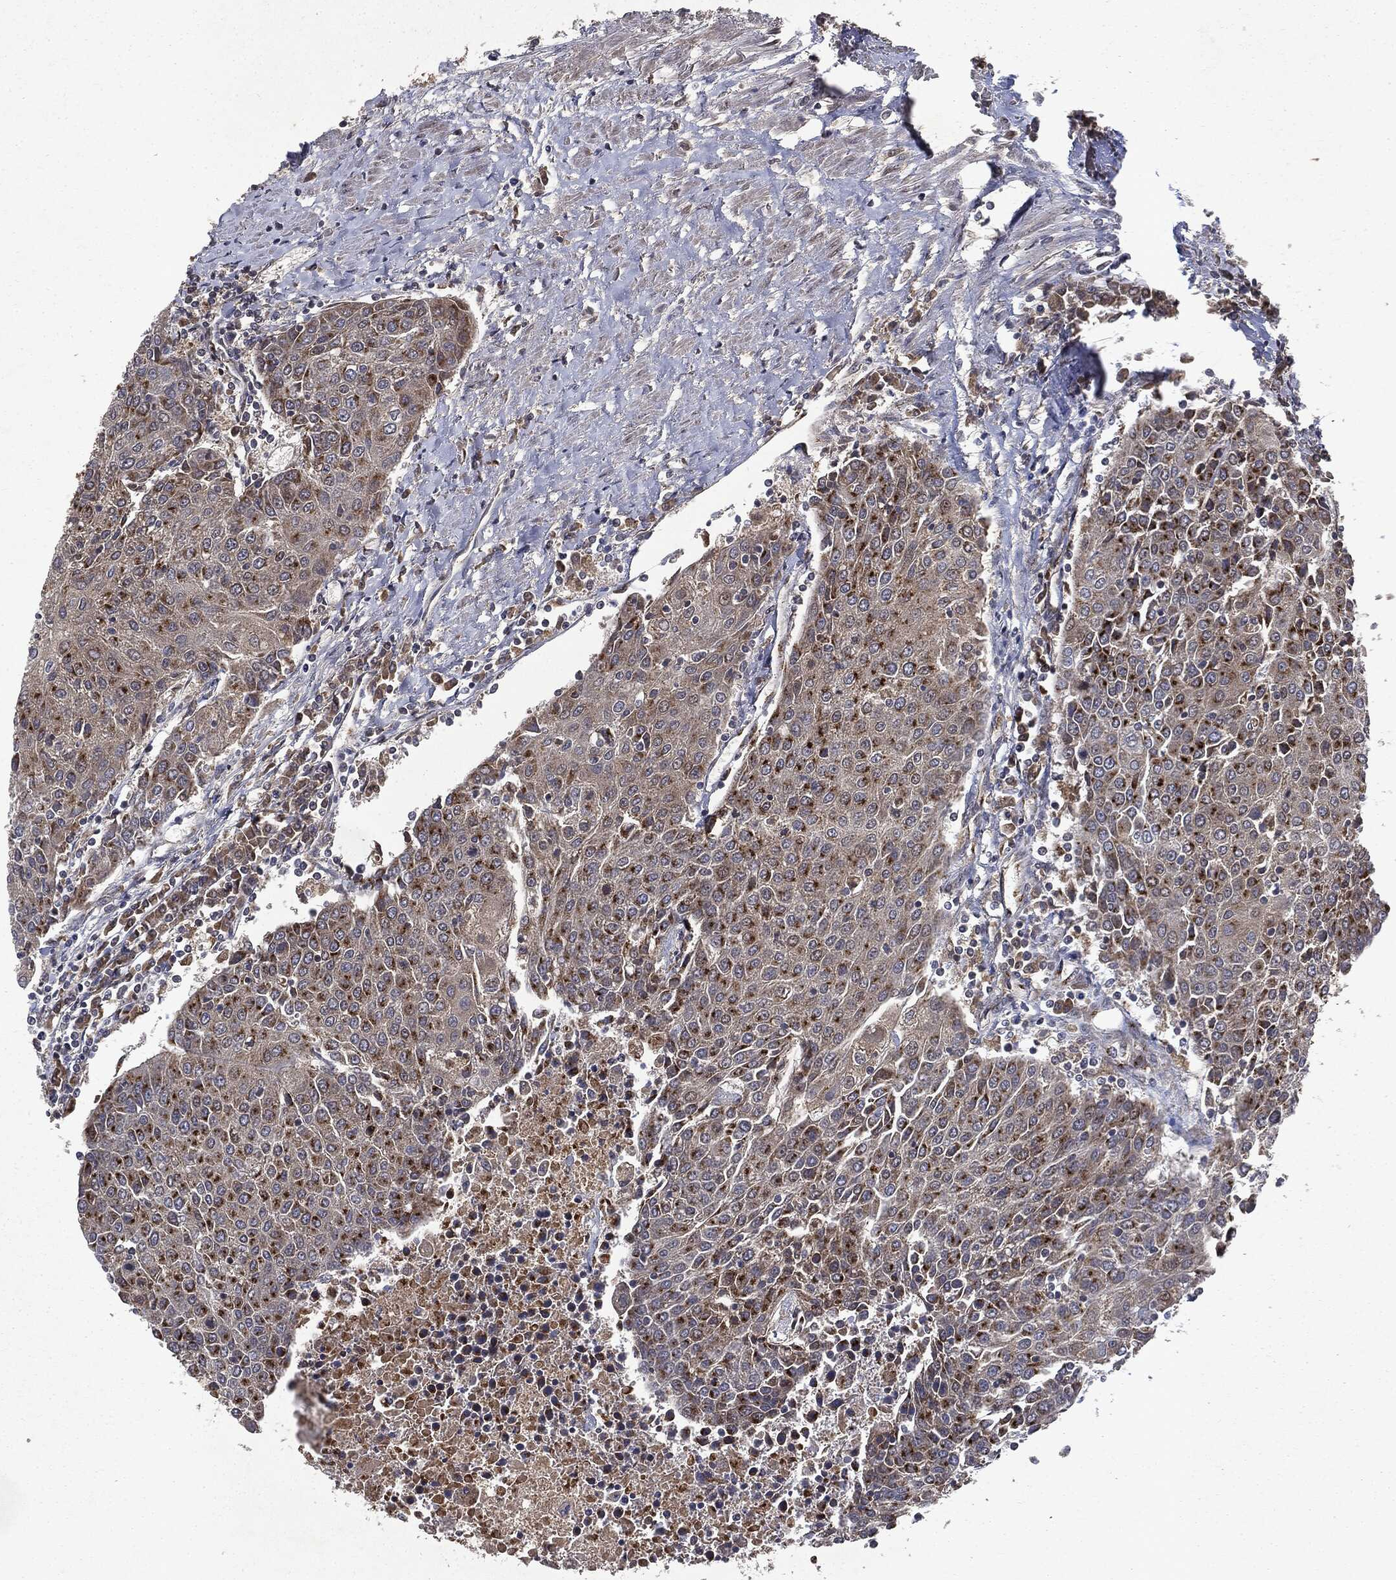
{"staining": {"intensity": "strong", "quantity": ">75%", "location": "cytoplasmic/membranous"}, "tissue": "urothelial cancer", "cell_type": "Tumor cells", "image_type": "cancer", "snomed": [{"axis": "morphology", "description": "Urothelial carcinoma, High grade"}, {"axis": "topography", "description": "Urinary bladder"}], "caption": "Urothelial cancer was stained to show a protein in brown. There is high levels of strong cytoplasmic/membranous staining in about >75% of tumor cells.", "gene": "PLPPR2", "patient": {"sex": "female", "age": 85}}